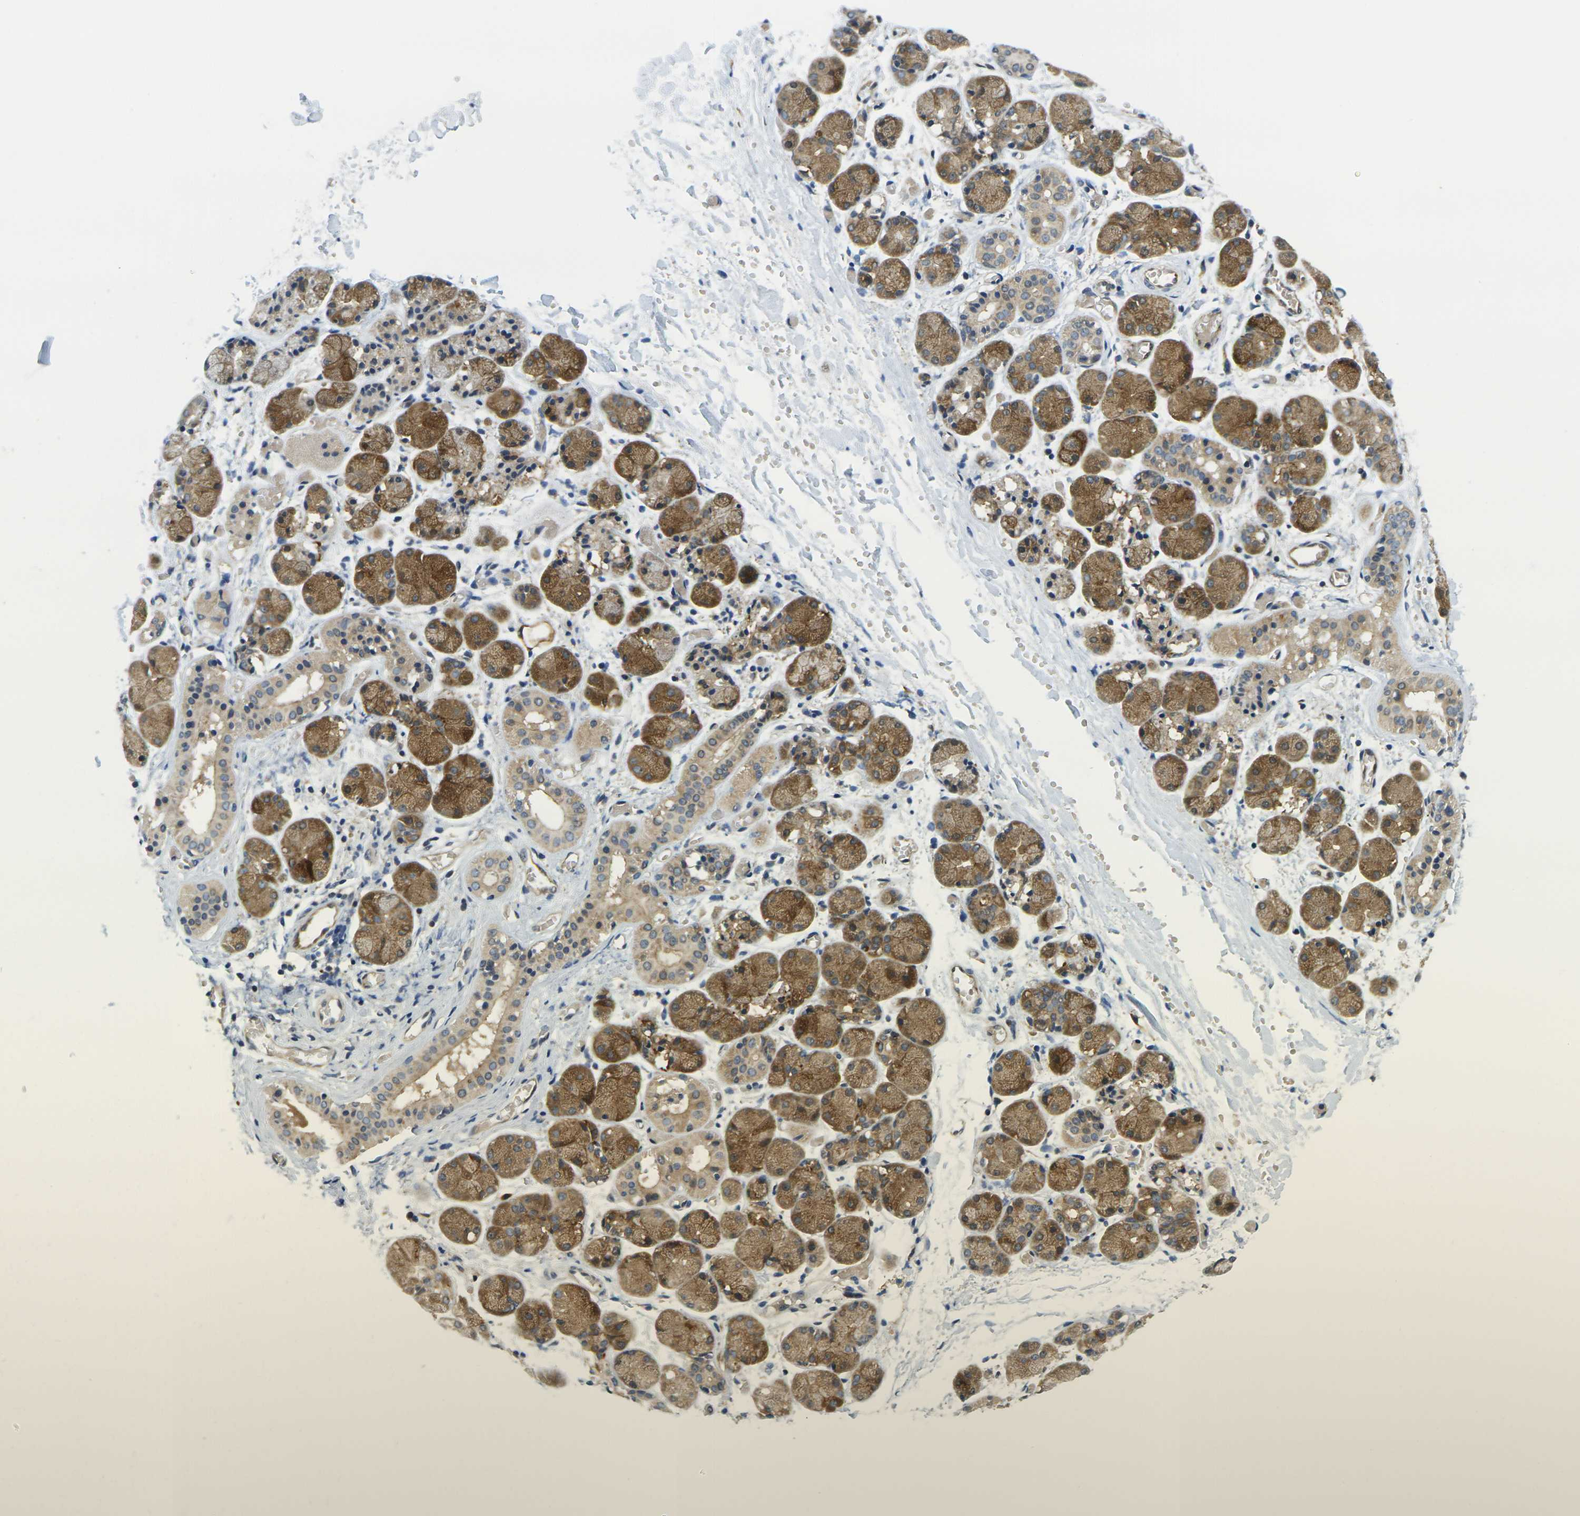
{"staining": {"intensity": "moderate", "quantity": ">75%", "location": "cytoplasmic/membranous"}, "tissue": "salivary gland", "cell_type": "Glandular cells", "image_type": "normal", "snomed": [{"axis": "morphology", "description": "Normal tissue, NOS"}, {"axis": "topography", "description": "Salivary gland"}], "caption": "Immunohistochemical staining of normal human salivary gland demonstrates medium levels of moderate cytoplasmic/membranous expression in about >75% of glandular cells.", "gene": "MINAR2", "patient": {"sex": "female", "age": 24}}